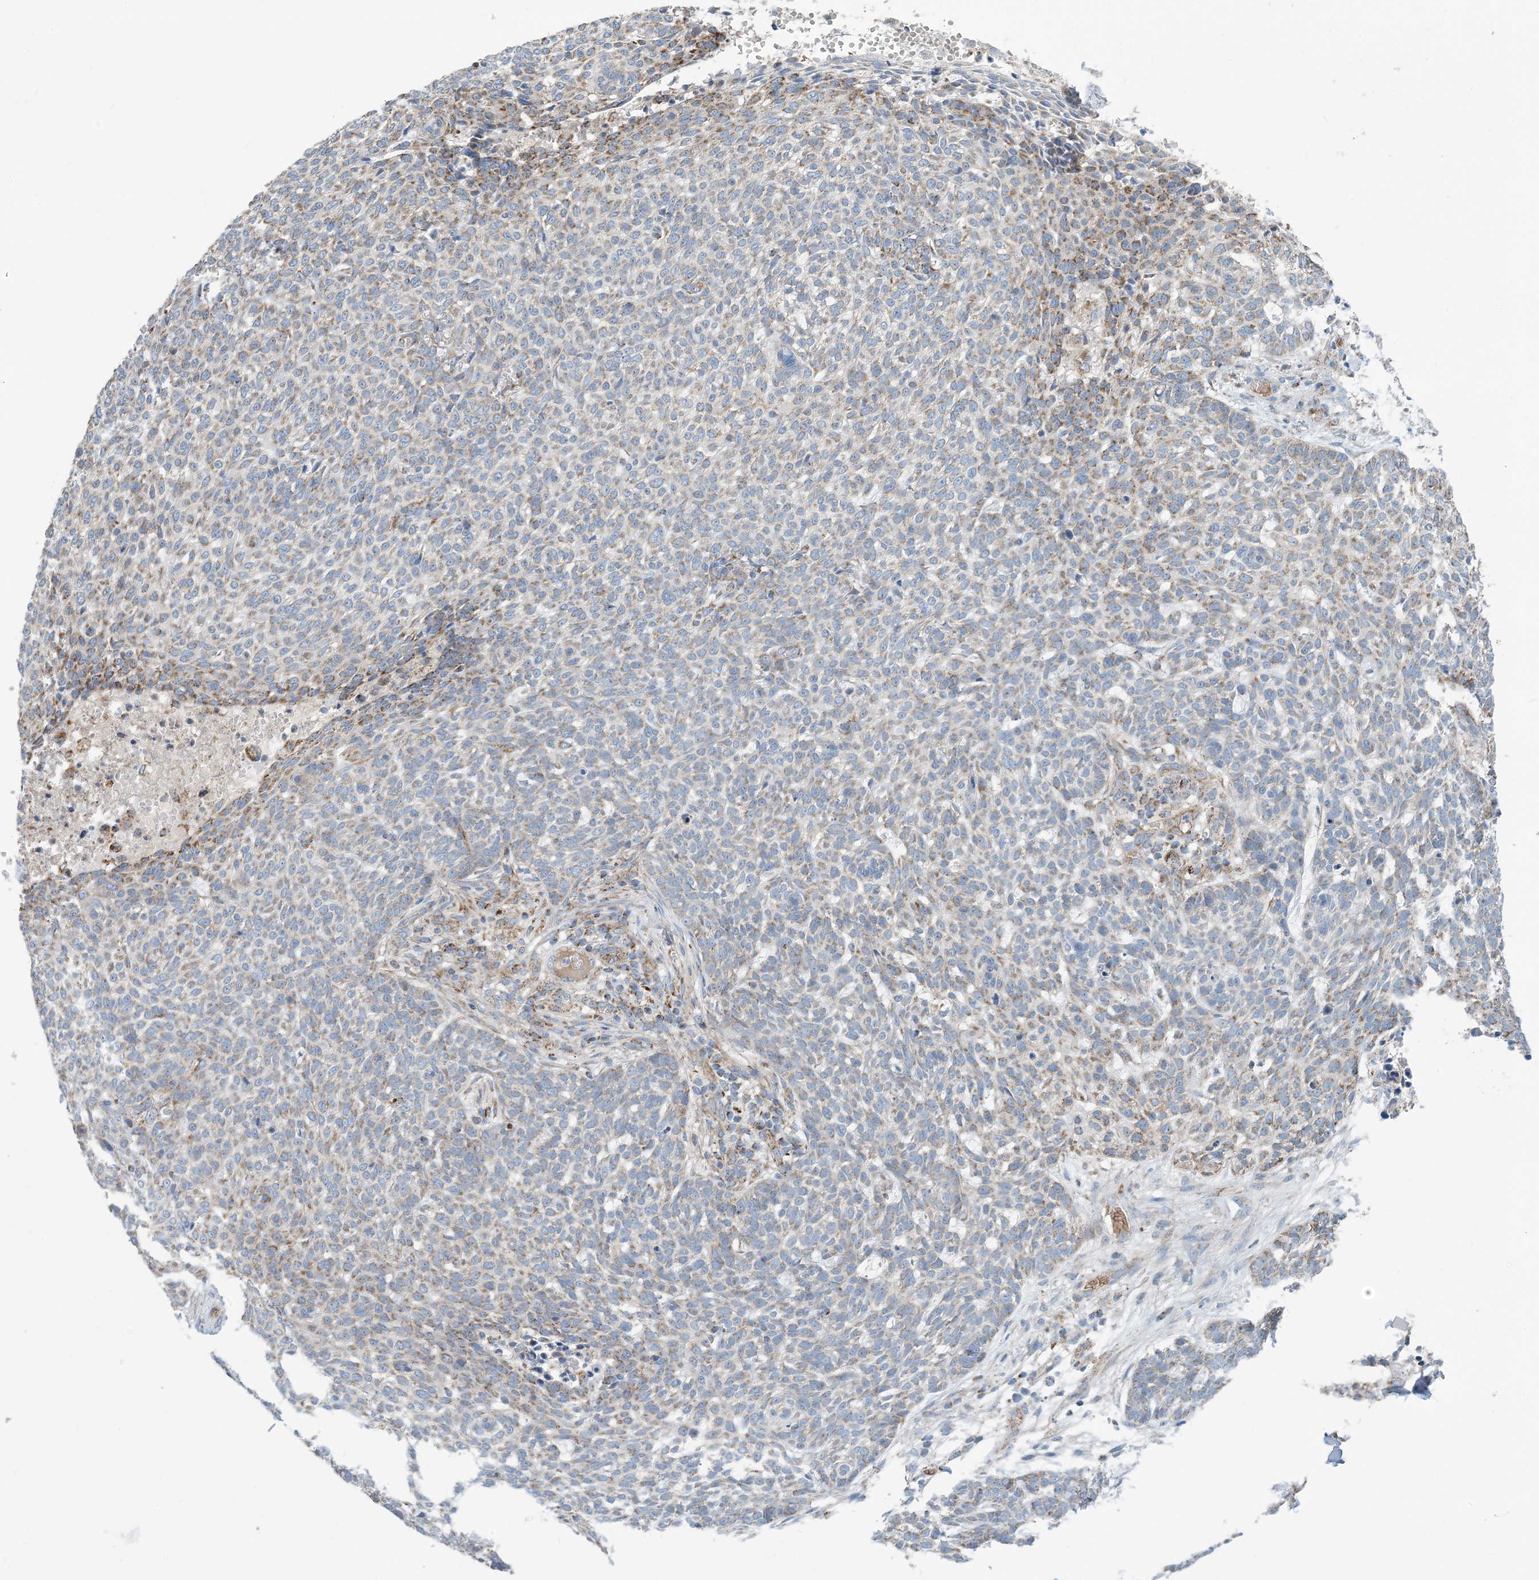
{"staining": {"intensity": "weak", "quantity": ">75%", "location": "cytoplasmic/membranous"}, "tissue": "skin cancer", "cell_type": "Tumor cells", "image_type": "cancer", "snomed": [{"axis": "morphology", "description": "Basal cell carcinoma"}, {"axis": "topography", "description": "Skin"}], "caption": "Immunohistochemical staining of skin basal cell carcinoma reveals weak cytoplasmic/membranous protein expression in about >75% of tumor cells. Using DAB (brown) and hematoxylin (blue) stains, captured at high magnification using brightfield microscopy.", "gene": "PHOSPHO2", "patient": {"sex": "male", "age": 85}}